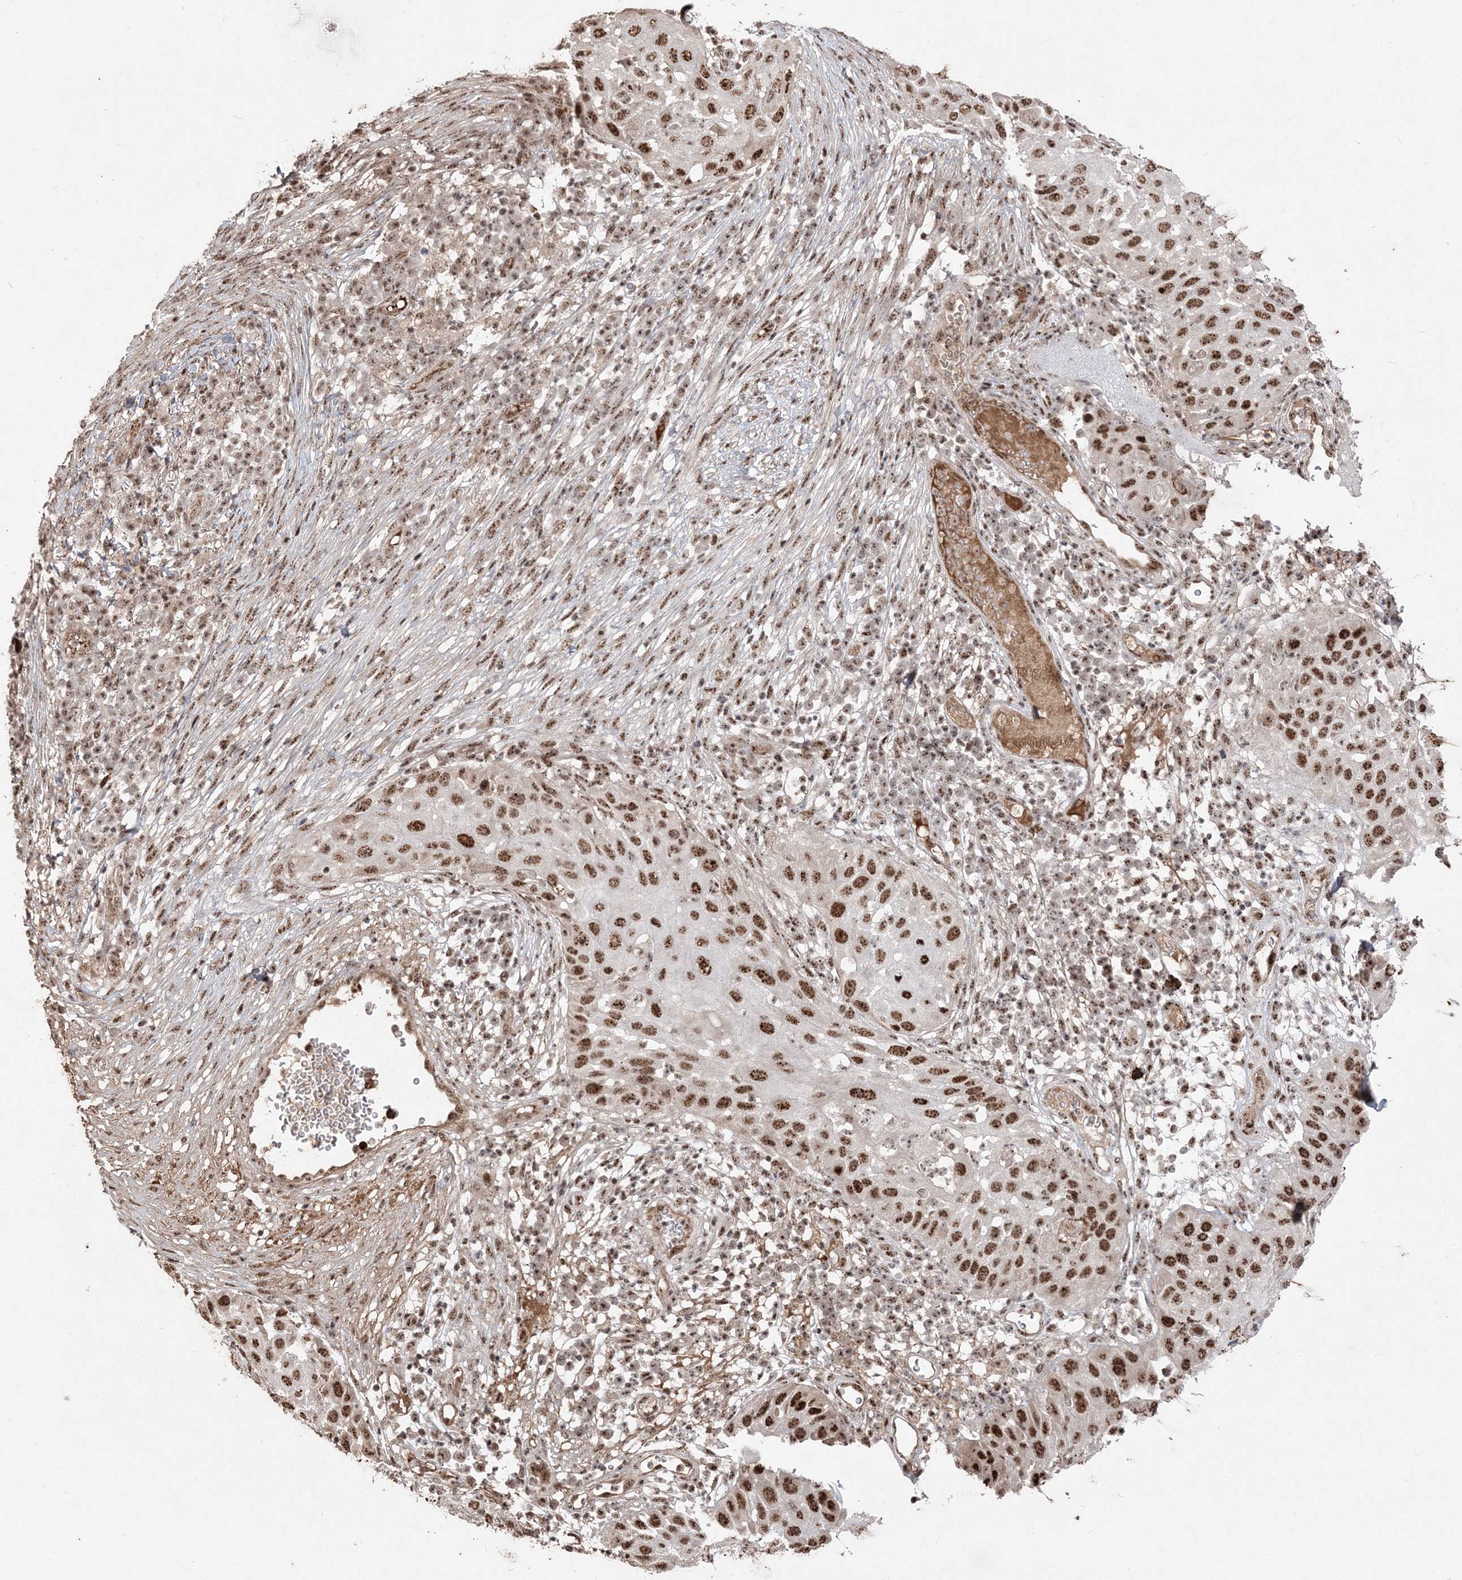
{"staining": {"intensity": "strong", "quantity": ">75%", "location": "nuclear"}, "tissue": "skin cancer", "cell_type": "Tumor cells", "image_type": "cancer", "snomed": [{"axis": "morphology", "description": "Squamous cell carcinoma, NOS"}, {"axis": "topography", "description": "Skin"}], "caption": "This histopathology image demonstrates IHC staining of human skin cancer (squamous cell carcinoma), with high strong nuclear expression in approximately >75% of tumor cells.", "gene": "RBM17", "patient": {"sex": "female", "age": 44}}